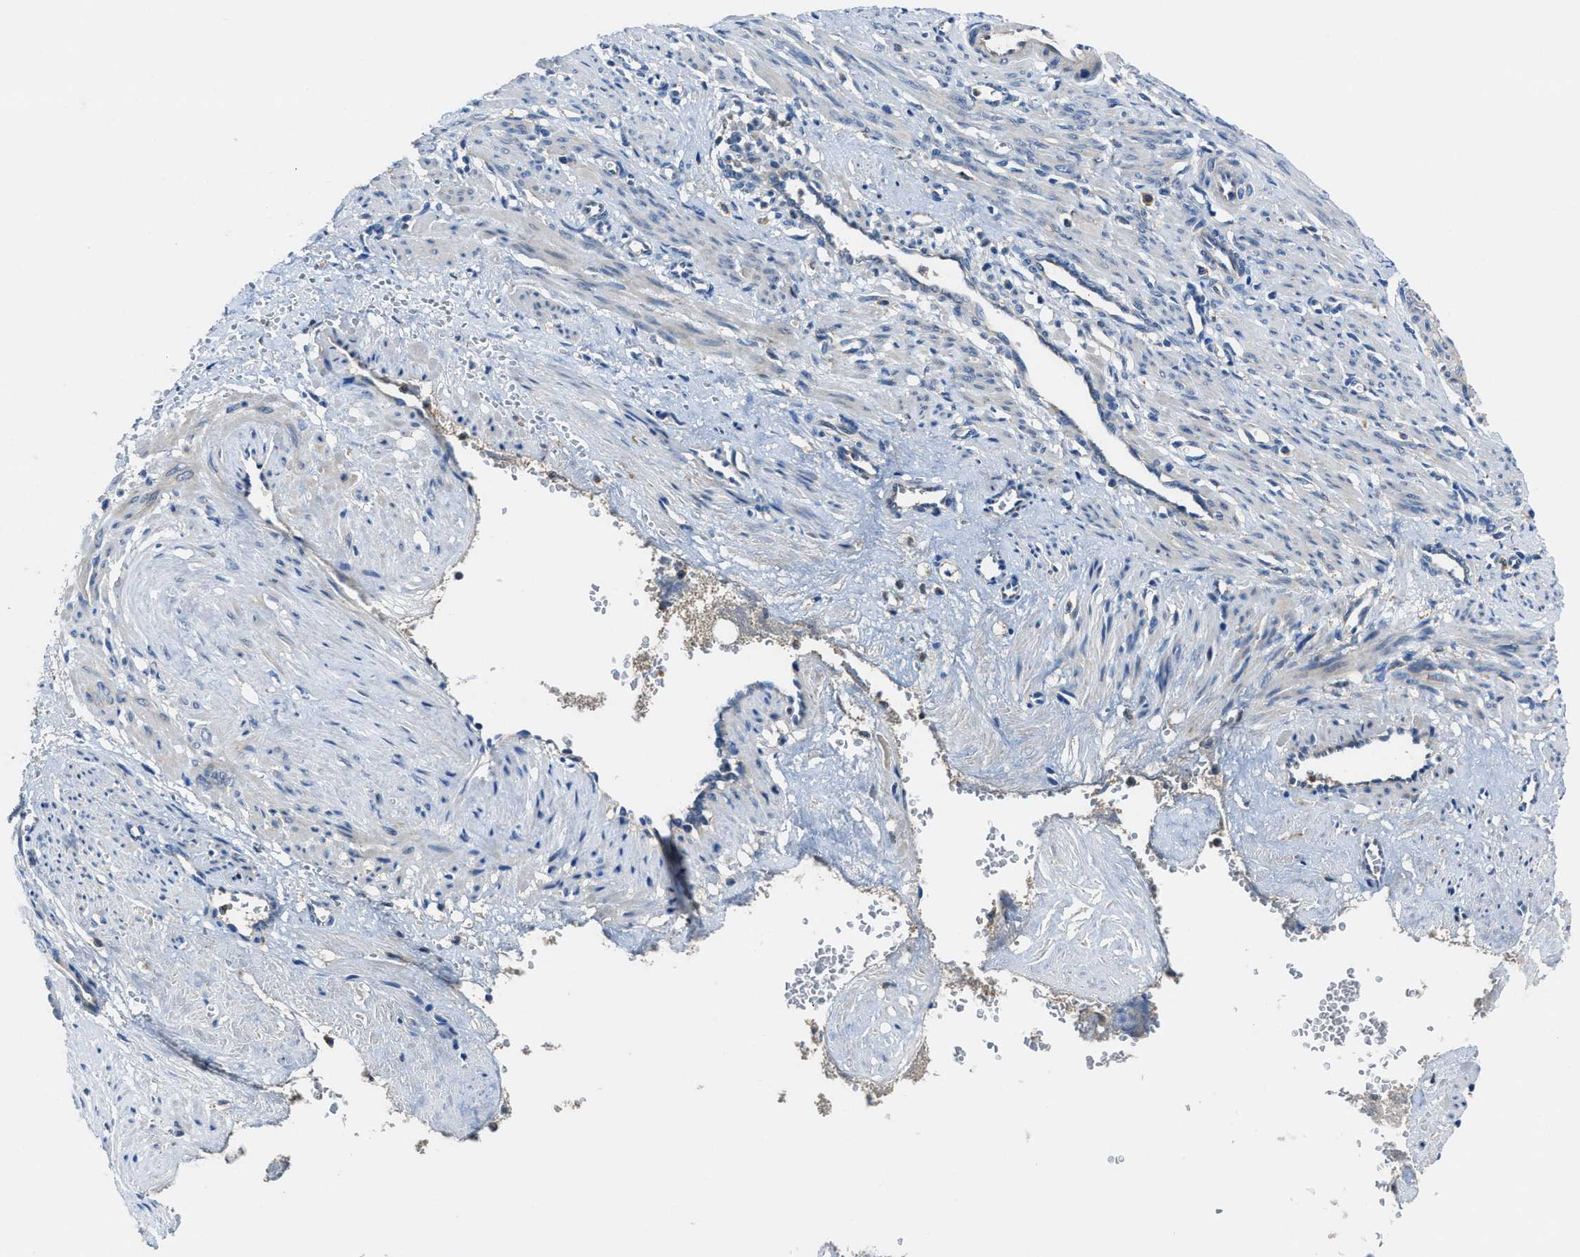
{"staining": {"intensity": "negative", "quantity": "none", "location": "none"}, "tissue": "smooth muscle", "cell_type": "Smooth muscle cells", "image_type": "normal", "snomed": [{"axis": "morphology", "description": "Normal tissue, NOS"}, {"axis": "topography", "description": "Endometrium"}], "caption": "Immunohistochemistry (IHC) histopathology image of benign smooth muscle stained for a protein (brown), which shows no staining in smooth muscle cells.", "gene": "MAP3K20", "patient": {"sex": "female", "age": 33}}